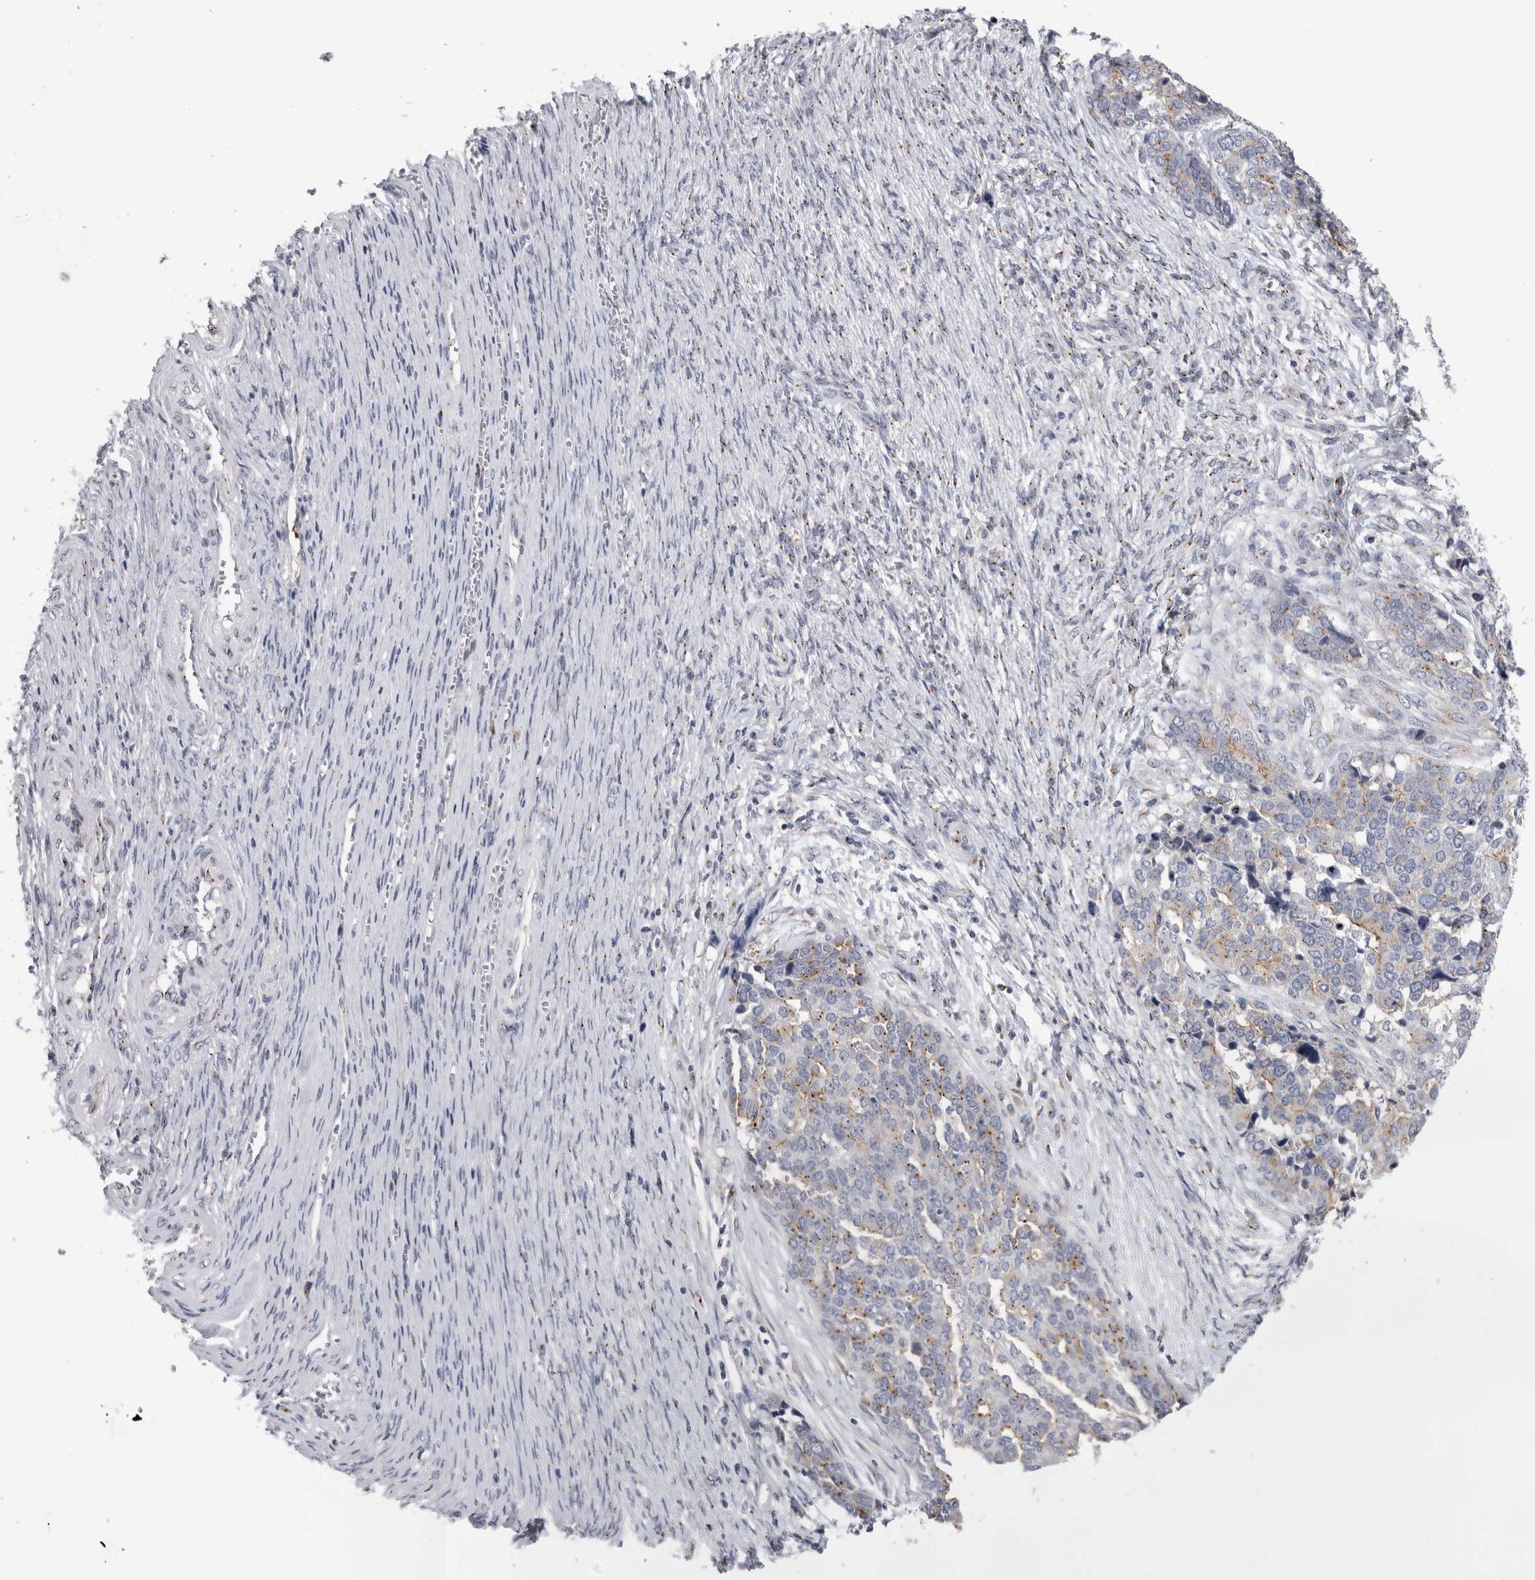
{"staining": {"intensity": "weak", "quantity": "25%-75%", "location": "cytoplasmic/membranous"}, "tissue": "ovarian cancer", "cell_type": "Tumor cells", "image_type": "cancer", "snomed": [{"axis": "morphology", "description": "Cystadenocarcinoma, serous, NOS"}, {"axis": "topography", "description": "Ovary"}], "caption": "This histopathology image displays ovarian serous cystadenocarcinoma stained with IHC to label a protein in brown. The cytoplasmic/membranous of tumor cells show weak positivity for the protein. Nuclei are counter-stained blue.", "gene": "AKAP9", "patient": {"sex": "female", "age": 44}}